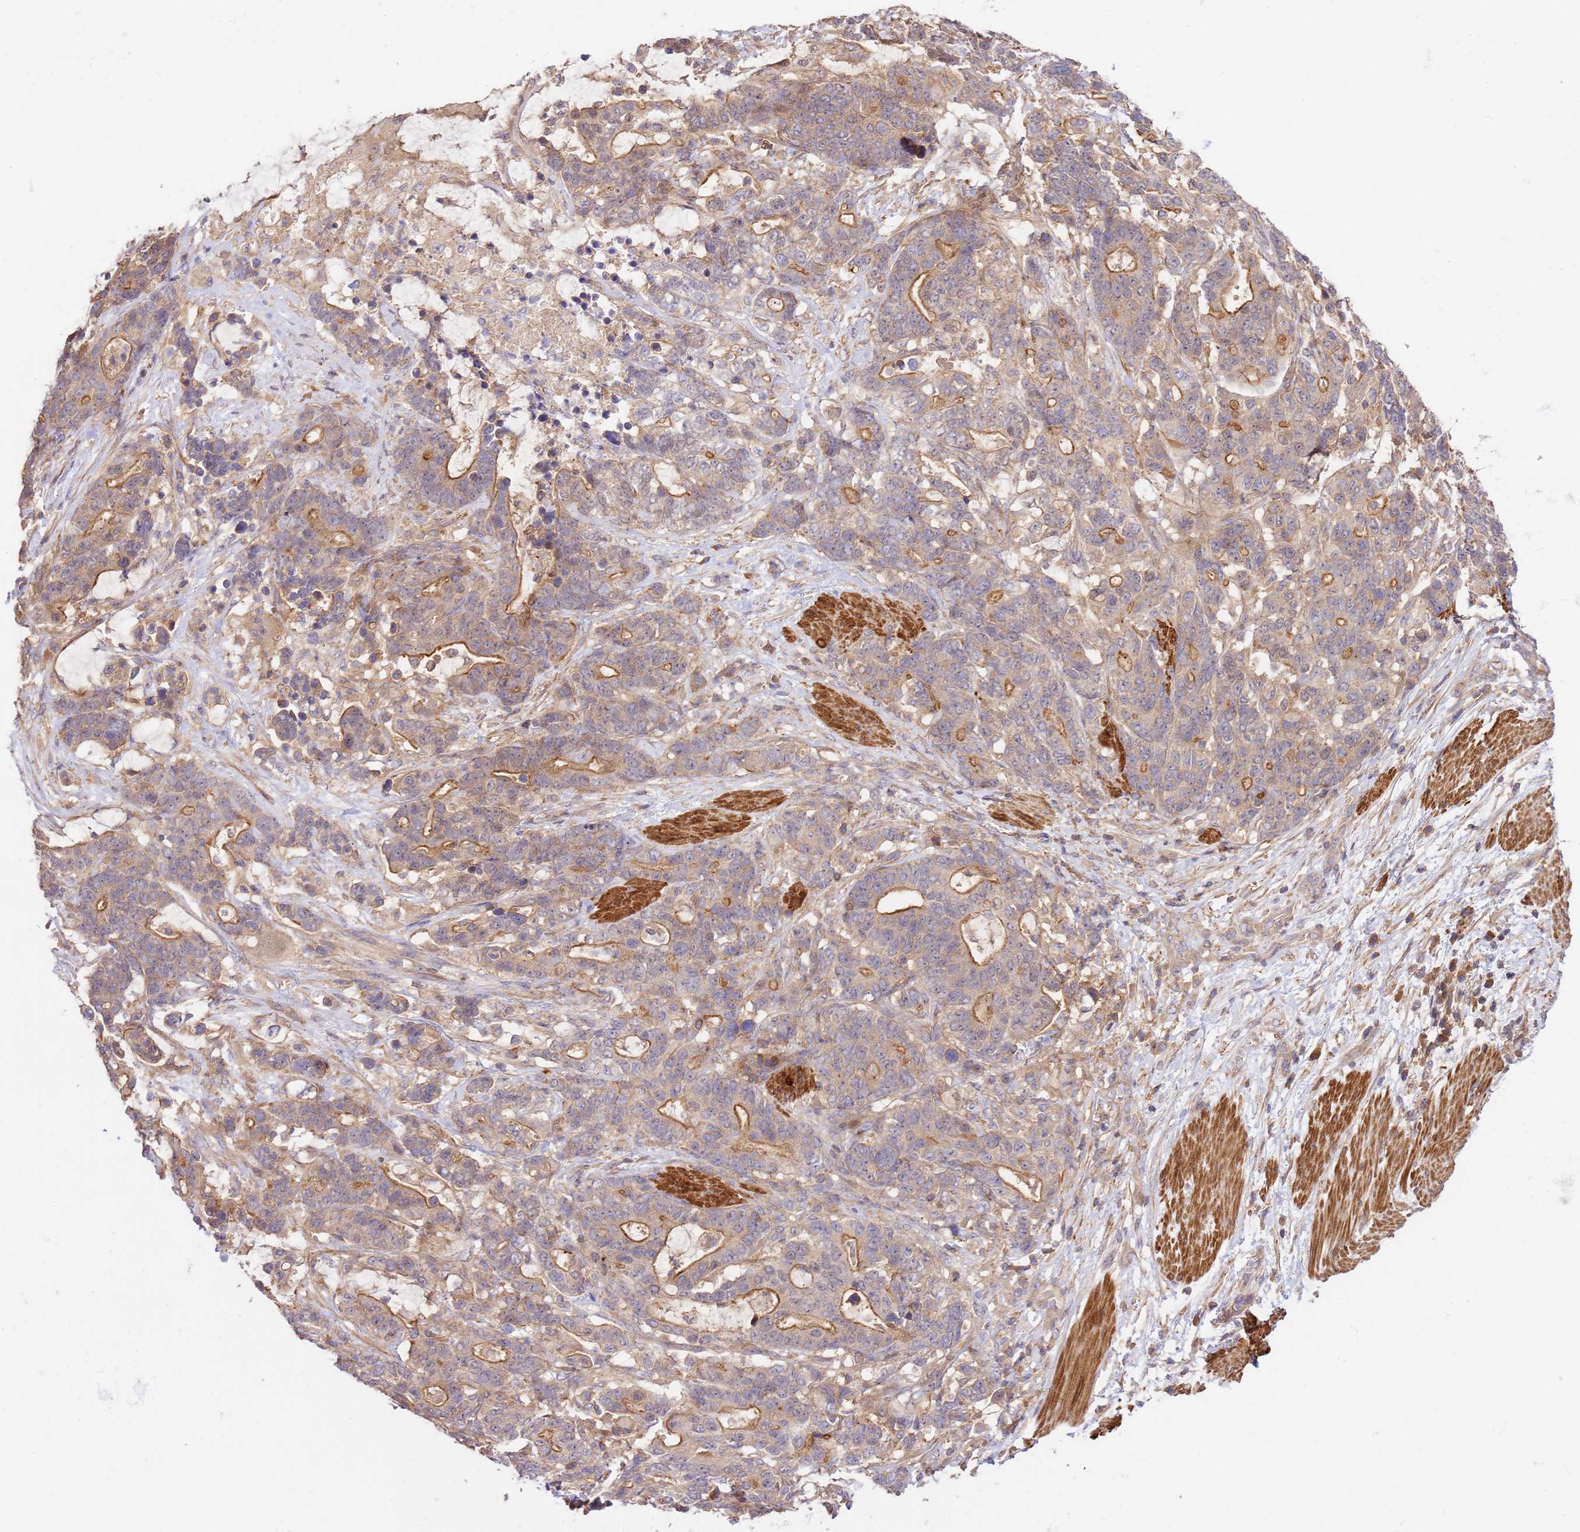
{"staining": {"intensity": "moderate", "quantity": "25%-75%", "location": "cytoplasmic/membranous"}, "tissue": "stomach cancer", "cell_type": "Tumor cells", "image_type": "cancer", "snomed": [{"axis": "morphology", "description": "Normal tissue, NOS"}, {"axis": "morphology", "description": "Adenocarcinoma, NOS"}, {"axis": "topography", "description": "Stomach"}], "caption": "A histopathology image of human stomach cancer stained for a protein shows moderate cytoplasmic/membranous brown staining in tumor cells. Using DAB (3,3'-diaminobenzidine) (brown) and hematoxylin (blue) stains, captured at high magnification using brightfield microscopy.", "gene": "GAREM1", "patient": {"sex": "female", "age": 64}}